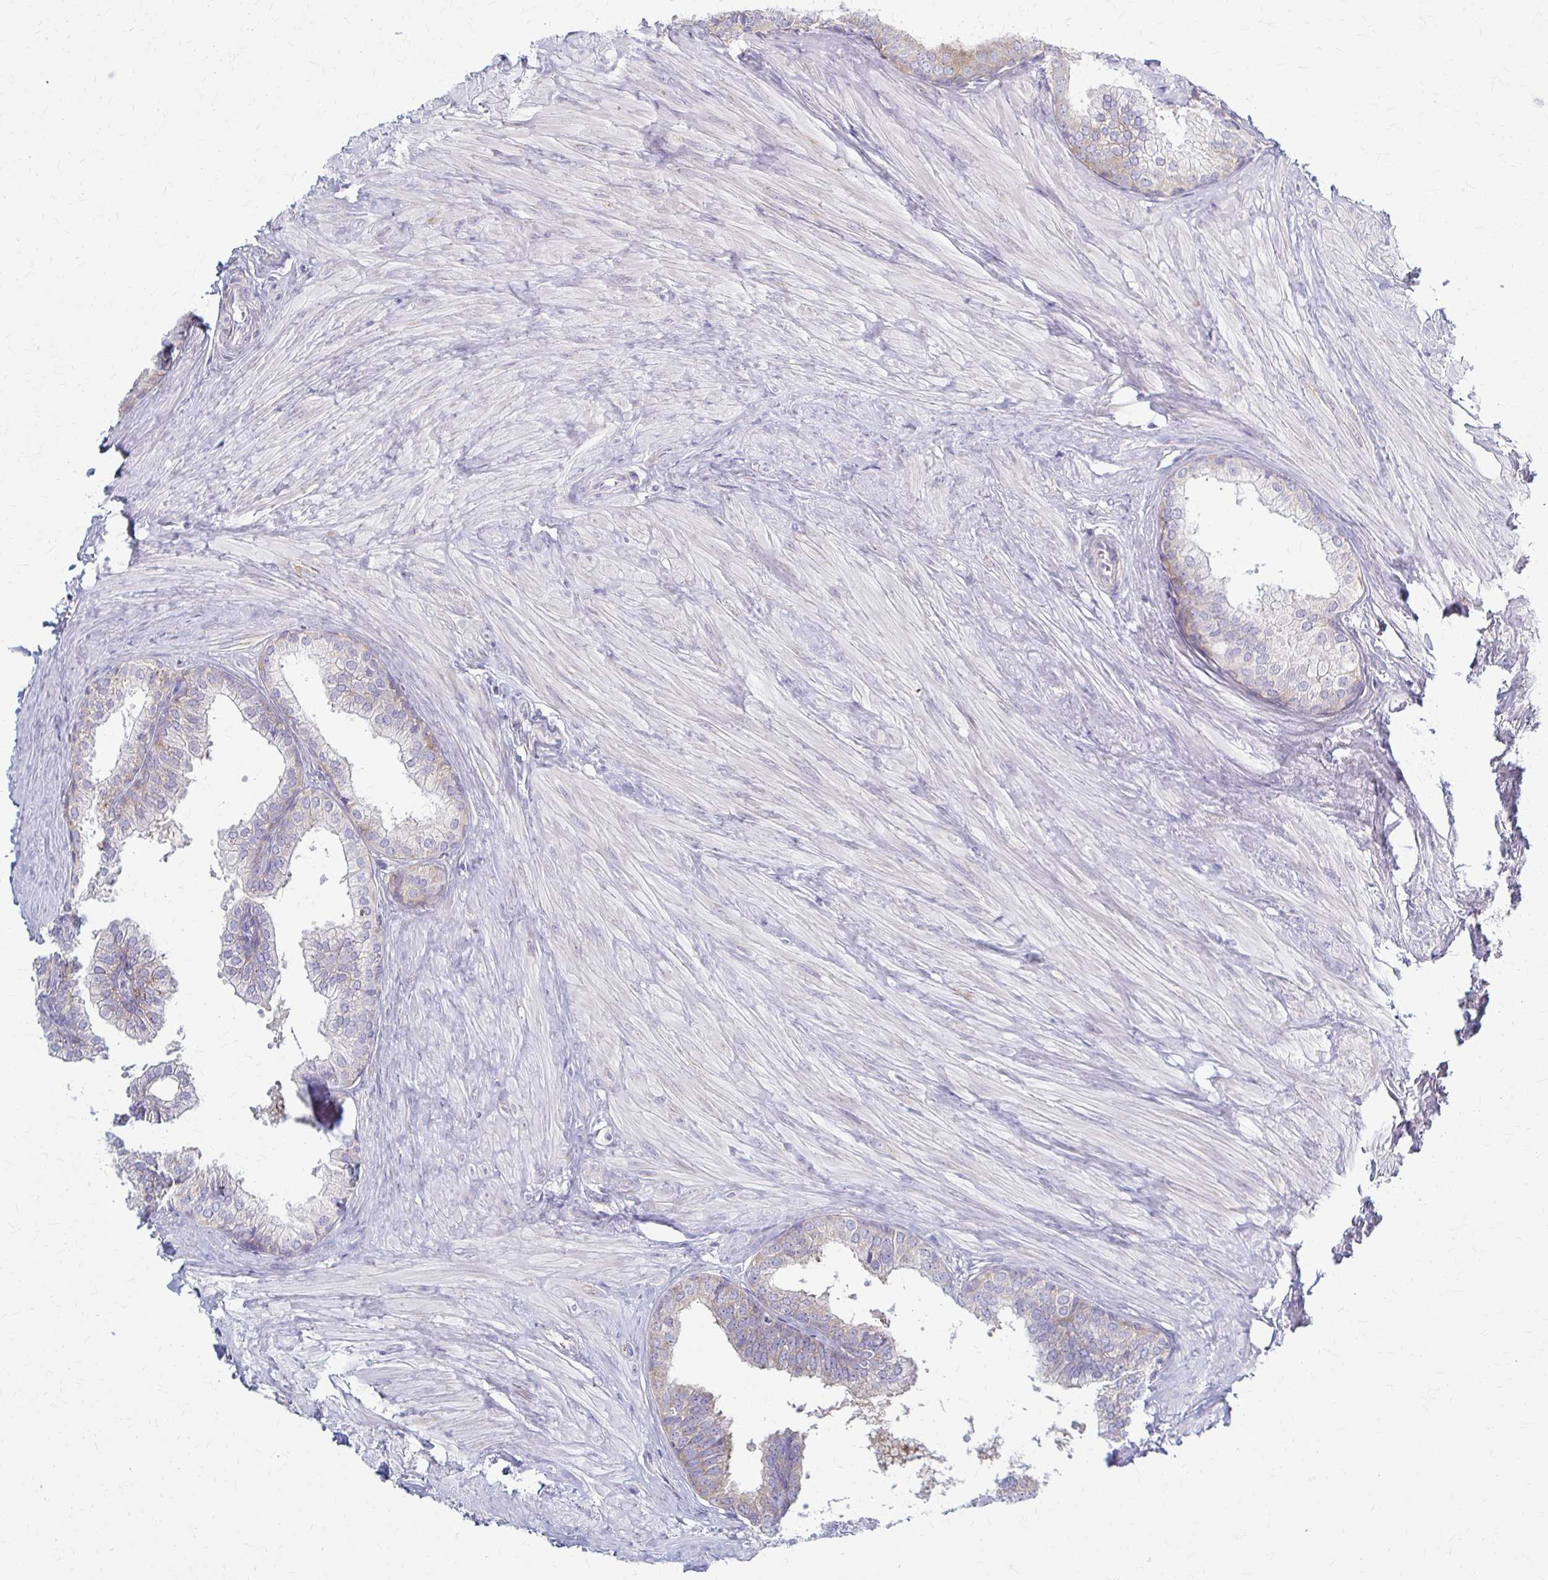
{"staining": {"intensity": "weak", "quantity": "<25%", "location": "cytoplasmic/membranous"}, "tissue": "prostate", "cell_type": "Glandular cells", "image_type": "normal", "snomed": [{"axis": "morphology", "description": "Normal tissue, NOS"}, {"axis": "topography", "description": "Prostate"}, {"axis": "topography", "description": "Peripheral nerve tissue"}], "caption": "Micrograph shows no protein positivity in glandular cells of normal prostate. (Stains: DAB (3,3'-diaminobenzidine) IHC with hematoxylin counter stain, Microscopy: brightfield microscopy at high magnification).", "gene": "PRKRA", "patient": {"sex": "male", "age": 55}}